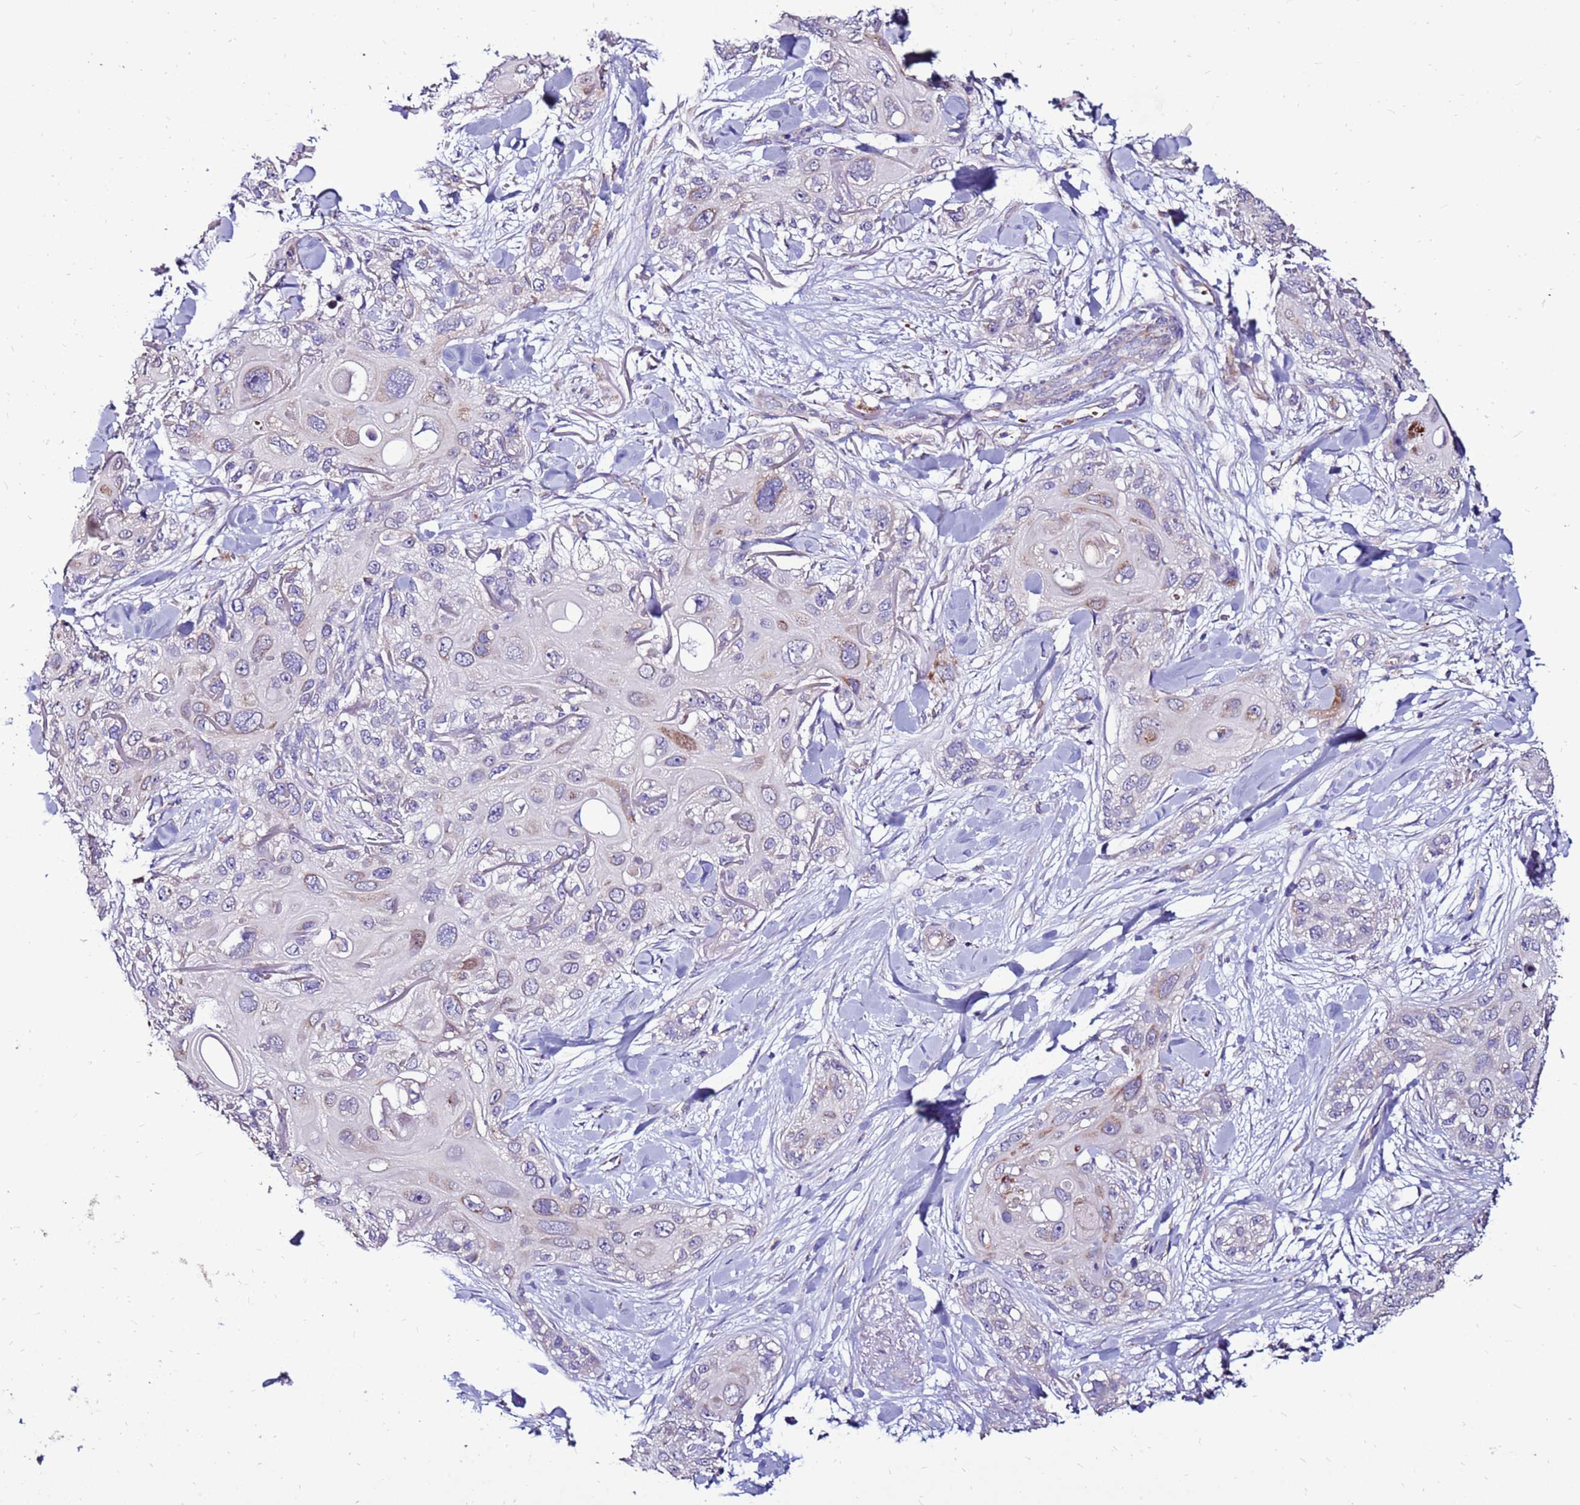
{"staining": {"intensity": "moderate", "quantity": "<25%", "location": "cytoplasmic/membranous"}, "tissue": "skin cancer", "cell_type": "Tumor cells", "image_type": "cancer", "snomed": [{"axis": "morphology", "description": "Normal tissue, NOS"}, {"axis": "morphology", "description": "Squamous cell carcinoma, NOS"}, {"axis": "topography", "description": "Skin"}], "caption": "Tumor cells reveal low levels of moderate cytoplasmic/membranous staining in approximately <25% of cells in skin cancer.", "gene": "SPSB3", "patient": {"sex": "male", "age": 72}}